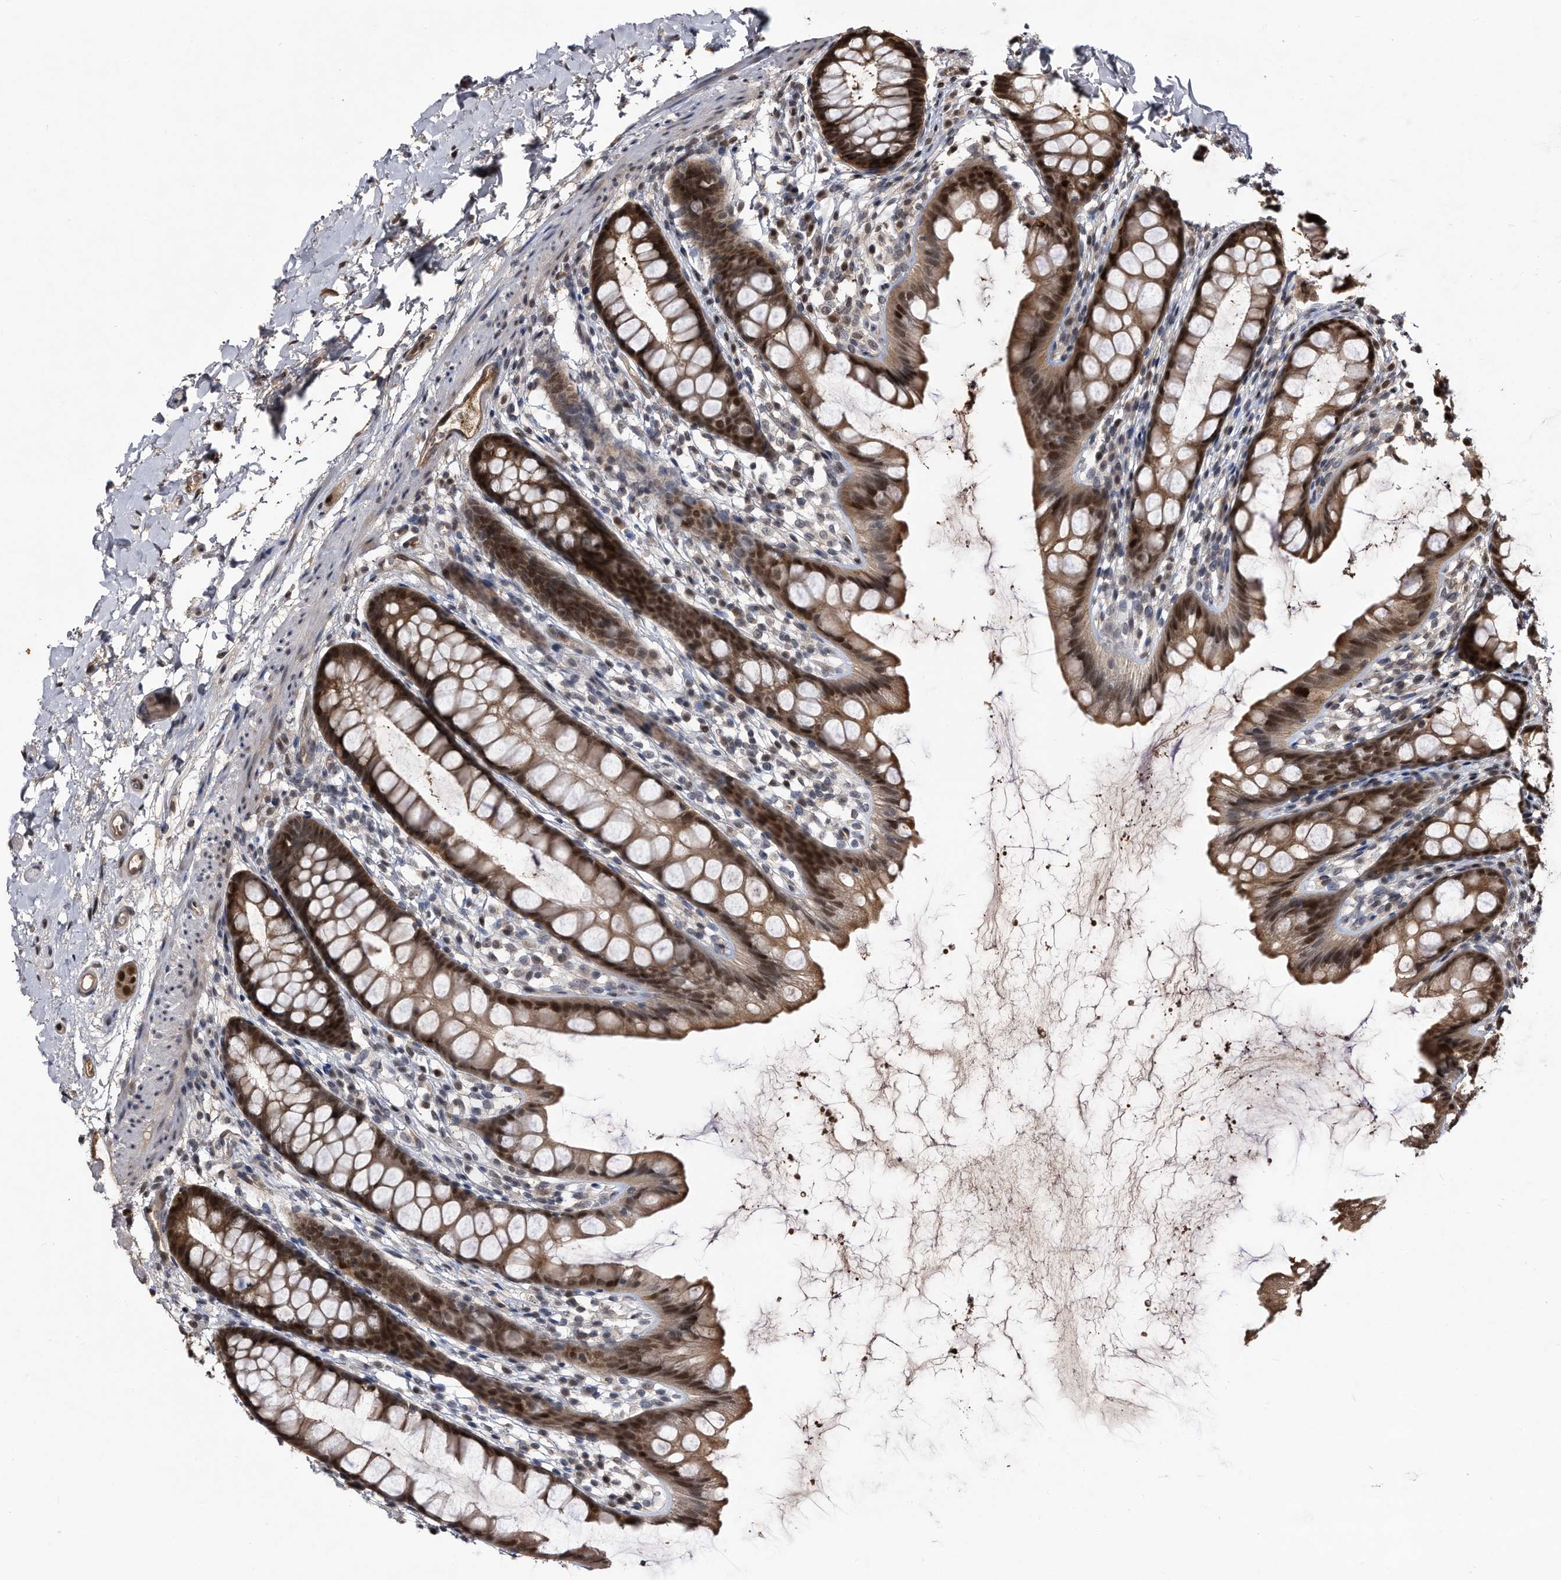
{"staining": {"intensity": "strong", "quantity": ">75%", "location": "cytoplasmic/membranous,nuclear"}, "tissue": "rectum", "cell_type": "Glandular cells", "image_type": "normal", "snomed": [{"axis": "morphology", "description": "Normal tissue, NOS"}, {"axis": "topography", "description": "Rectum"}], "caption": "Protein staining displays strong cytoplasmic/membranous,nuclear expression in approximately >75% of glandular cells in benign rectum. The protein of interest is stained brown, and the nuclei are stained in blue (DAB (3,3'-diaminobenzidine) IHC with brightfield microscopy, high magnification).", "gene": "RAD23B", "patient": {"sex": "female", "age": 65}}